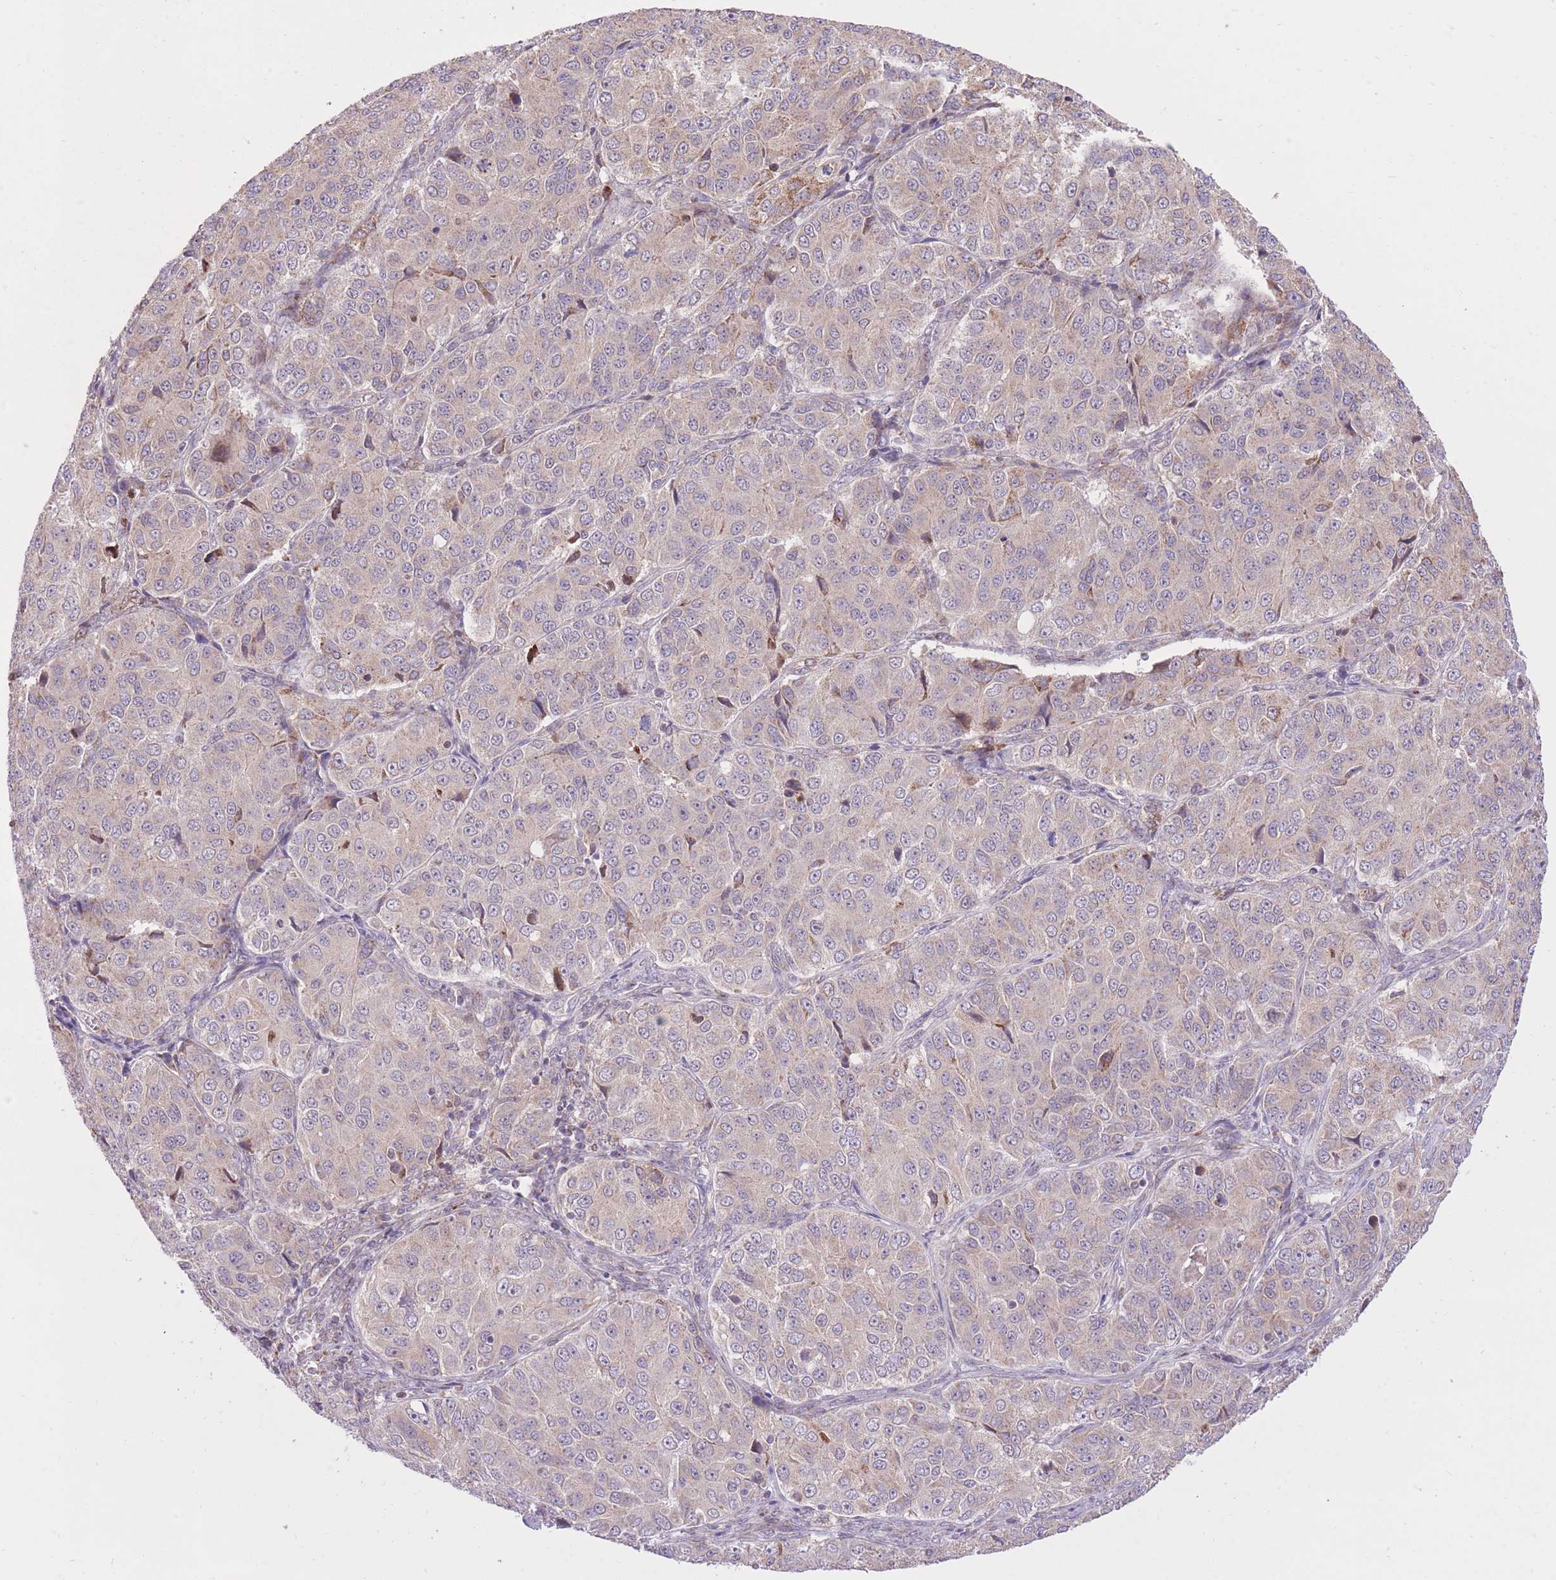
{"staining": {"intensity": "weak", "quantity": "25%-75%", "location": "cytoplasmic/membranous"}, "tissue": "ovarian cancer", "cell_type": "Tumor cells", "image_type": "cancer", "snomed": [{"axis": "morphology", "description": "Carcinoma, endometroid"}, {"axis": "topography", "description": "Ovary"}], "caption": "Weak cytoplasmic/membranous positivity is appreciated in approximately 25%-75% of tumor cells in ovarian cancer (endometroid carcinoma).", "gene": "SLC4A4", "patient": {"sex": "female", "age": 51}}